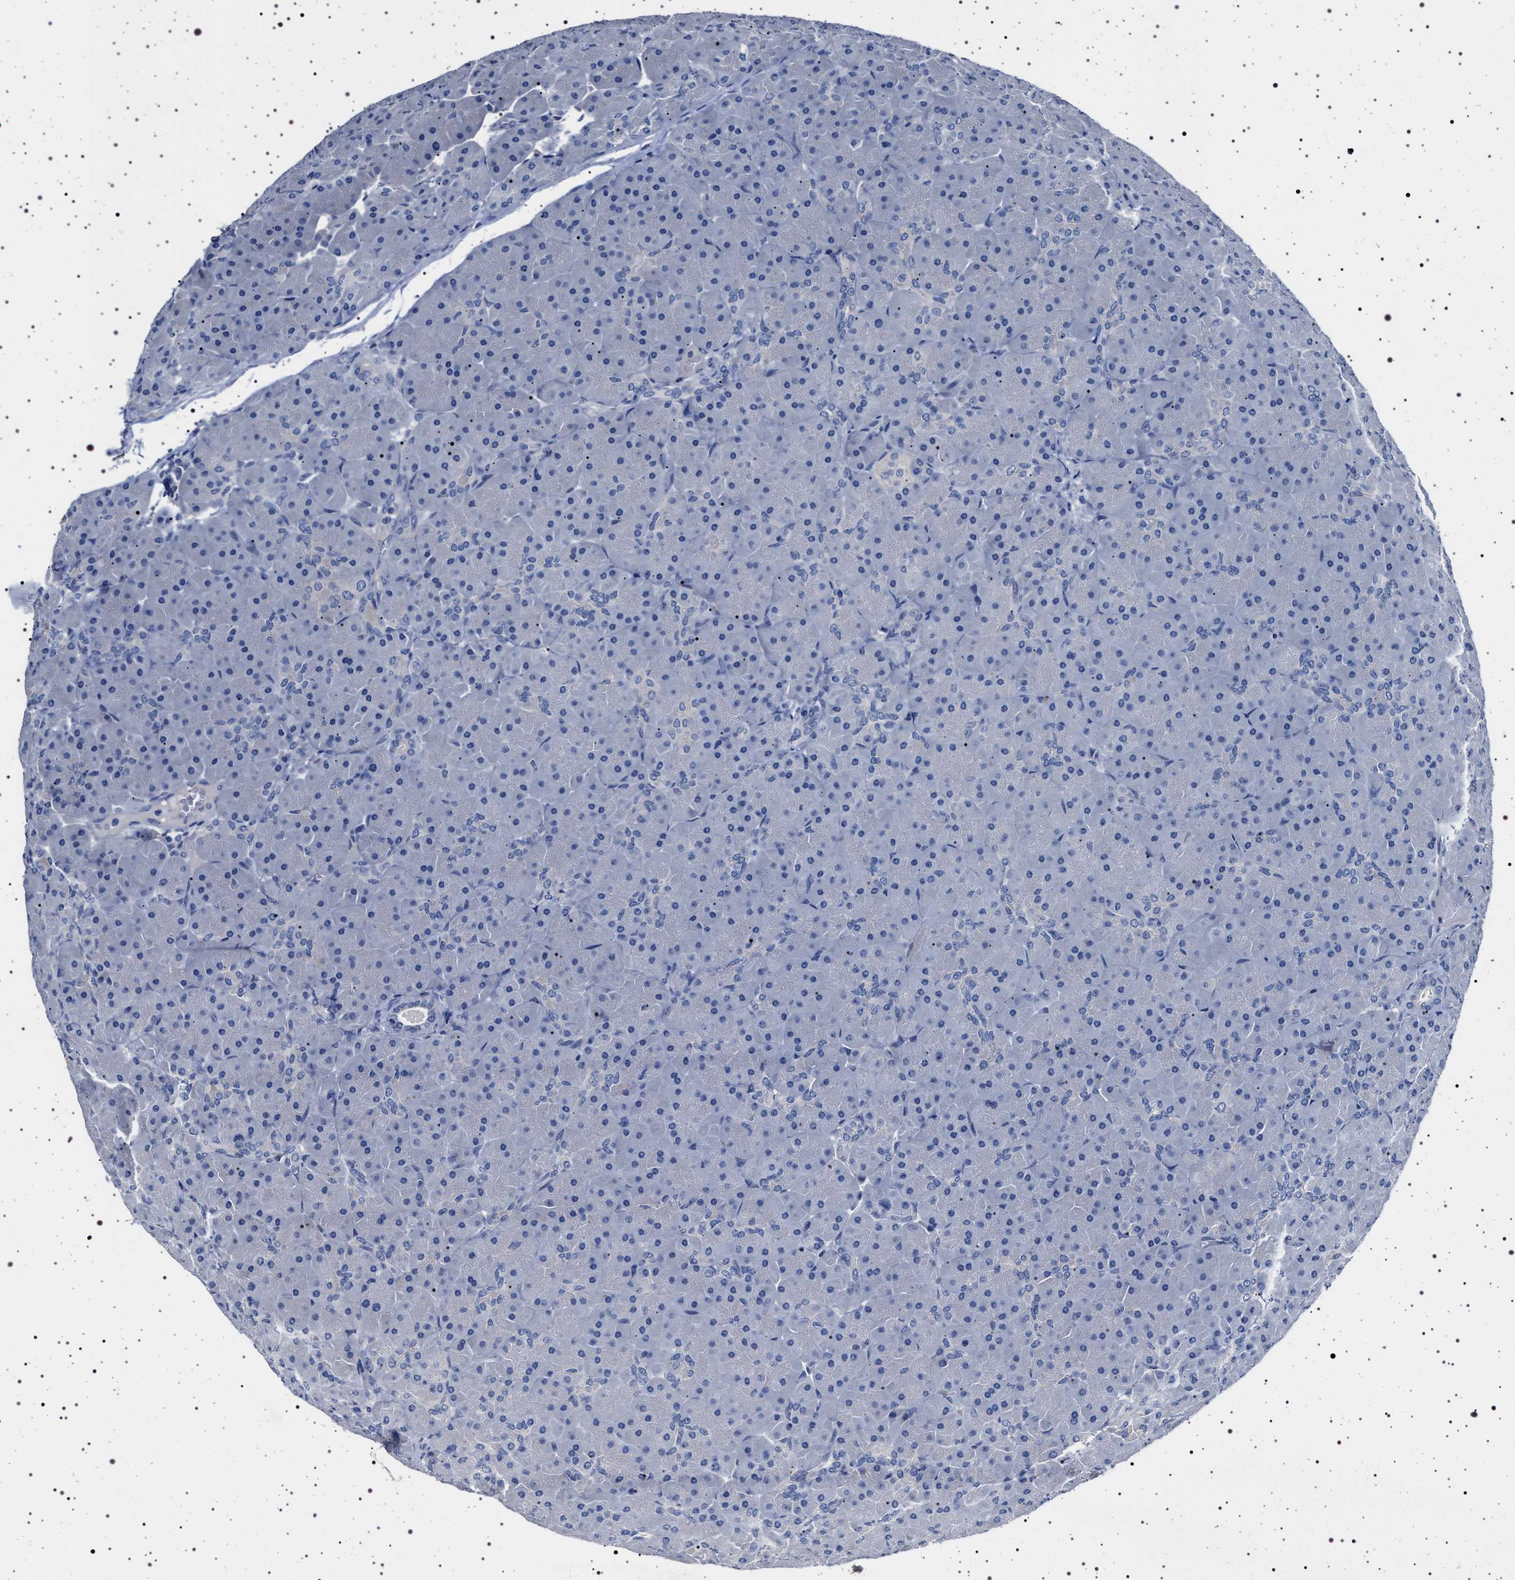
{"staining": {"intensity": "negative", "quantity": "none", "location": "none"}, "tissue": "pancreas", "cell_type": "Exocrine glandular cells", "image_type": "normal", "snomed": [{"axis": "morphology", "description": "Normal tissue, NOS"}, {"axis": "topography", "description": "Pancreas"}], "caption": "IHC micrograph of benign pancreas: human pancreas stained with DAB (3,3'-diaminobenzidine) demonstrates no significant protein positivity in exocrine glandular cells.", "gene": "NAT9", "patient": {"sex": "male", "age": 66}}